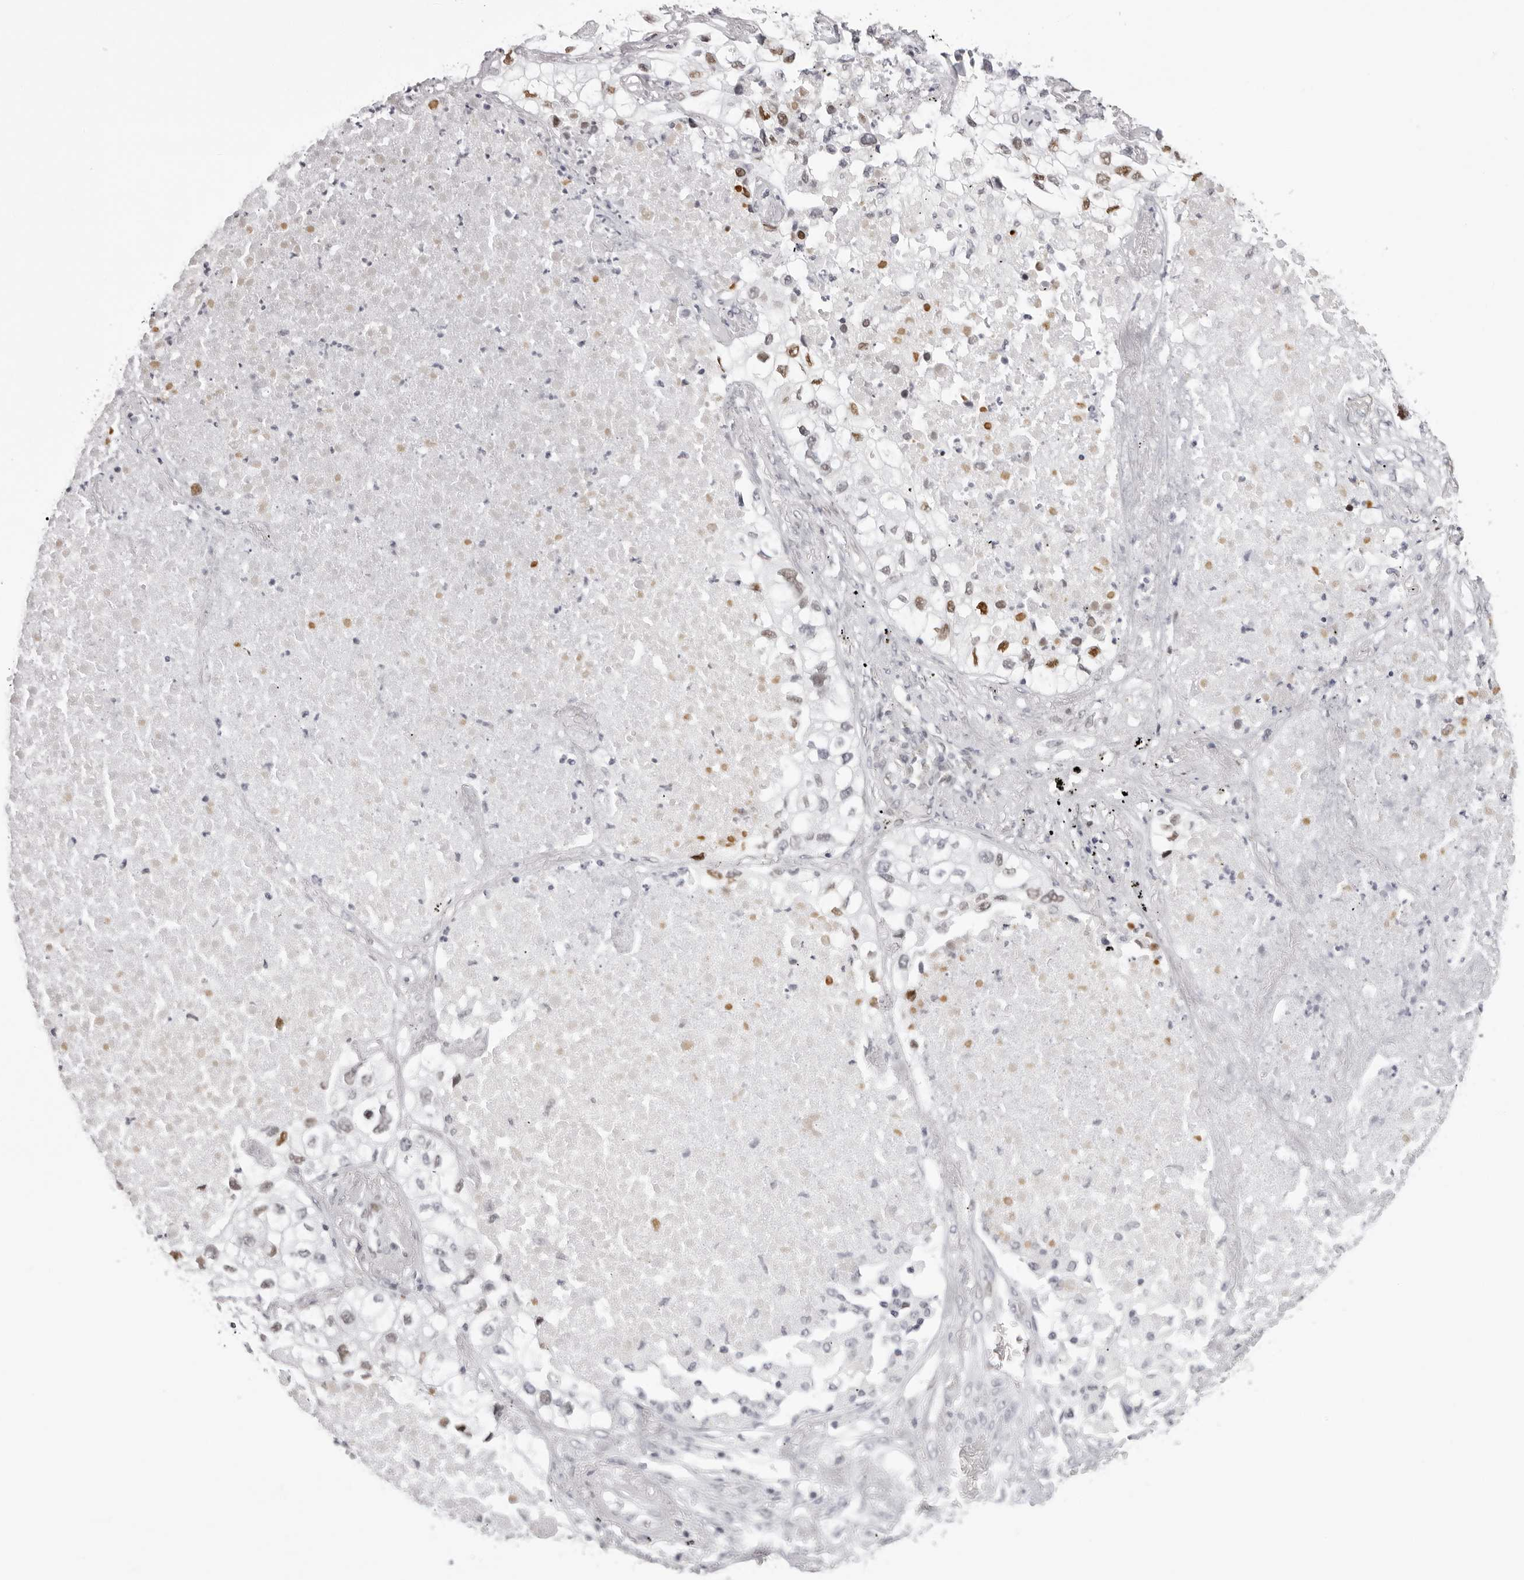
{"staining": {"intensity": "moderate", "quantity": "<25%", "location": "nuclear"}, "tissue": "lung cancer", "cell_type": "Tumor cells", "image_type": "cancer", "snomed": [{"axis": "morphology", "description": "Adenocarcinoma, NOS"}, {"axis": "topography", "description": "Lung"}], "caption": "This is a photomicrograph of IHC staining of adenocarcinoma (lung), which shows moderate expression in the nuclear of tumor cells.", "gene": "MAFK", "patient": {"sex": "male", "age": 63}}